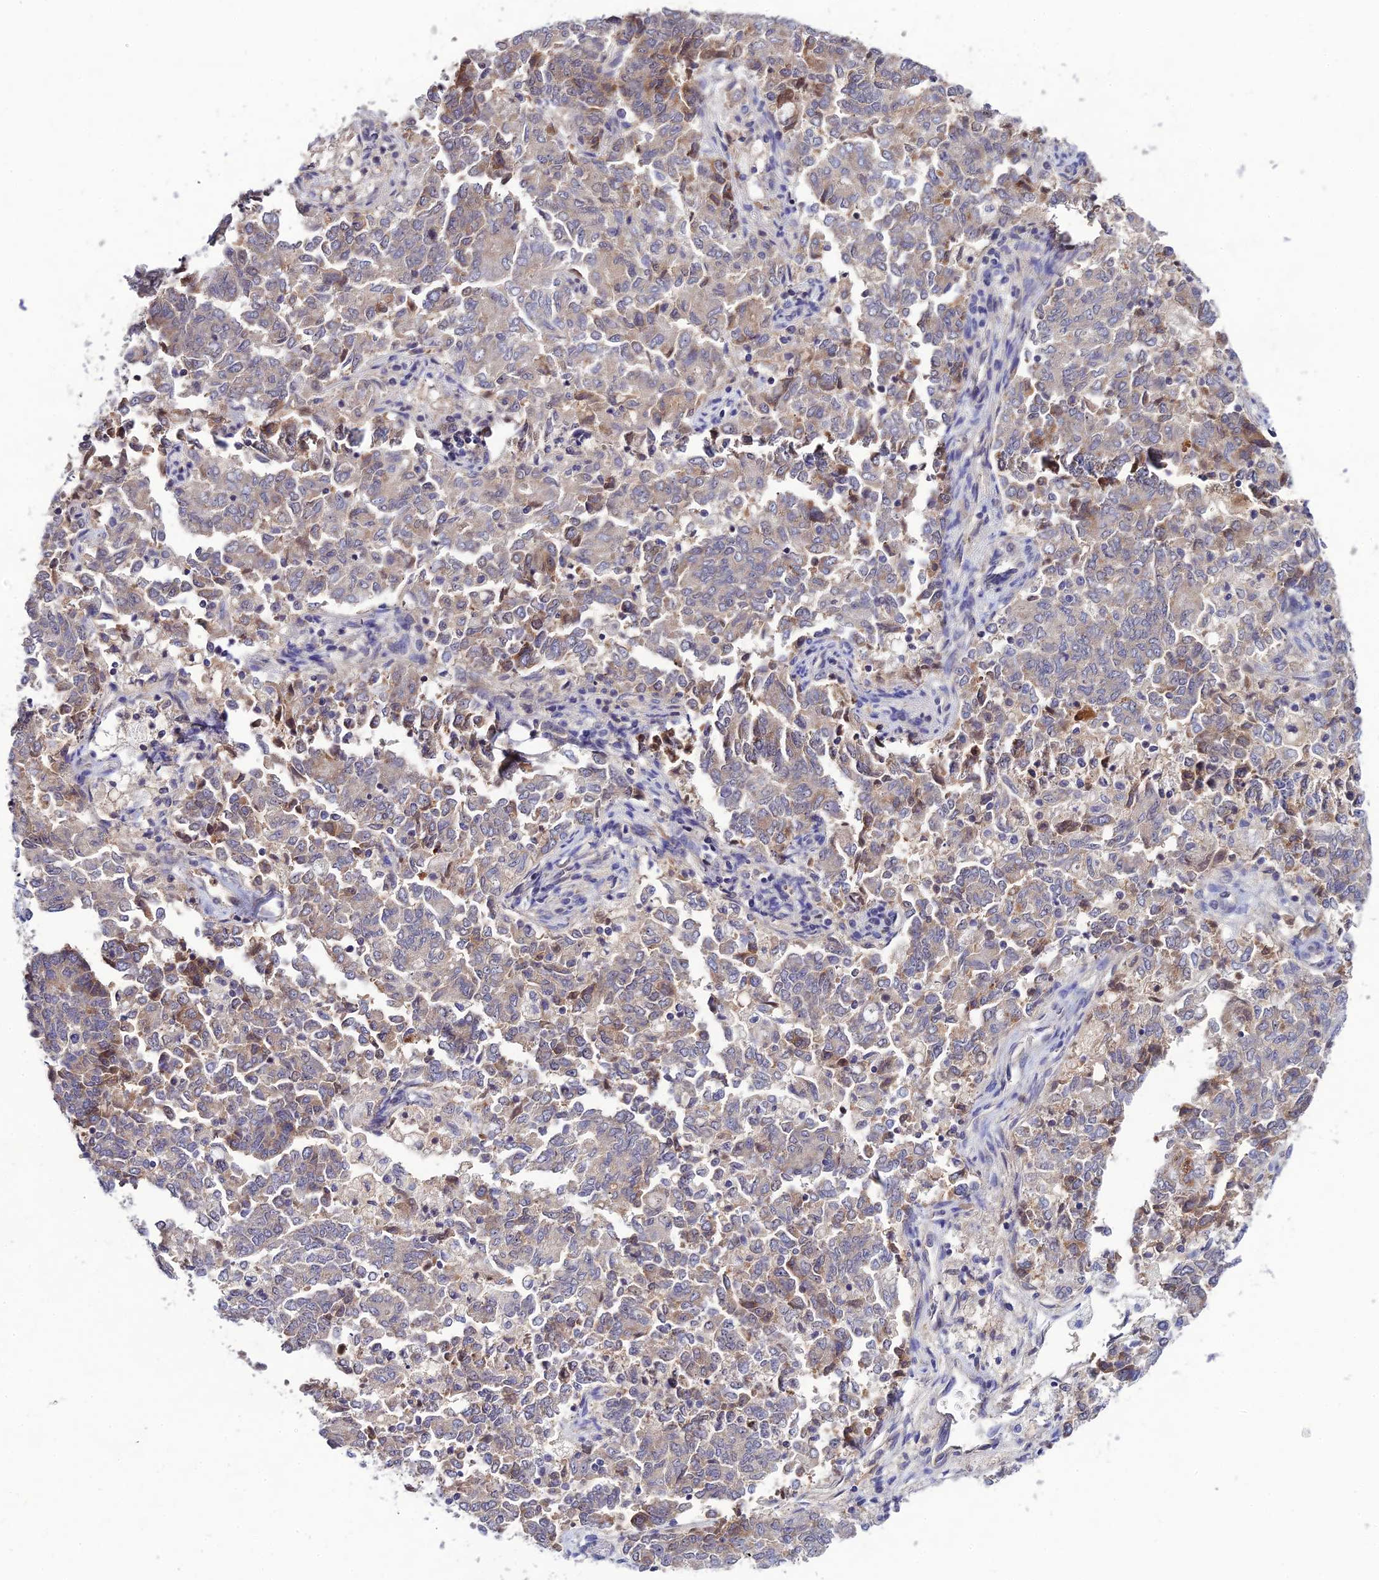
{"staining": {"intensity": "negative", "quantity": "none", "location": "none"}, "tissue": "endometrial cancer", "cell_type": "Tumor cells", "image_type": "cancer", "snomed": [{"axis": "morphology", "description": "Adenocarcinoma, NOS"}, {"axis": "topography", "description": "Endometrium"}], "caption": "Tumor cells are negative for brown protein staining in adenocarcinoma (endometrial). (DAB (3,3'-diaminobenzidine) immunohistochemistry with hematoxylin counter stain).", "gene": "CHST5", "patient": {"sex": "female", "age": 80}}